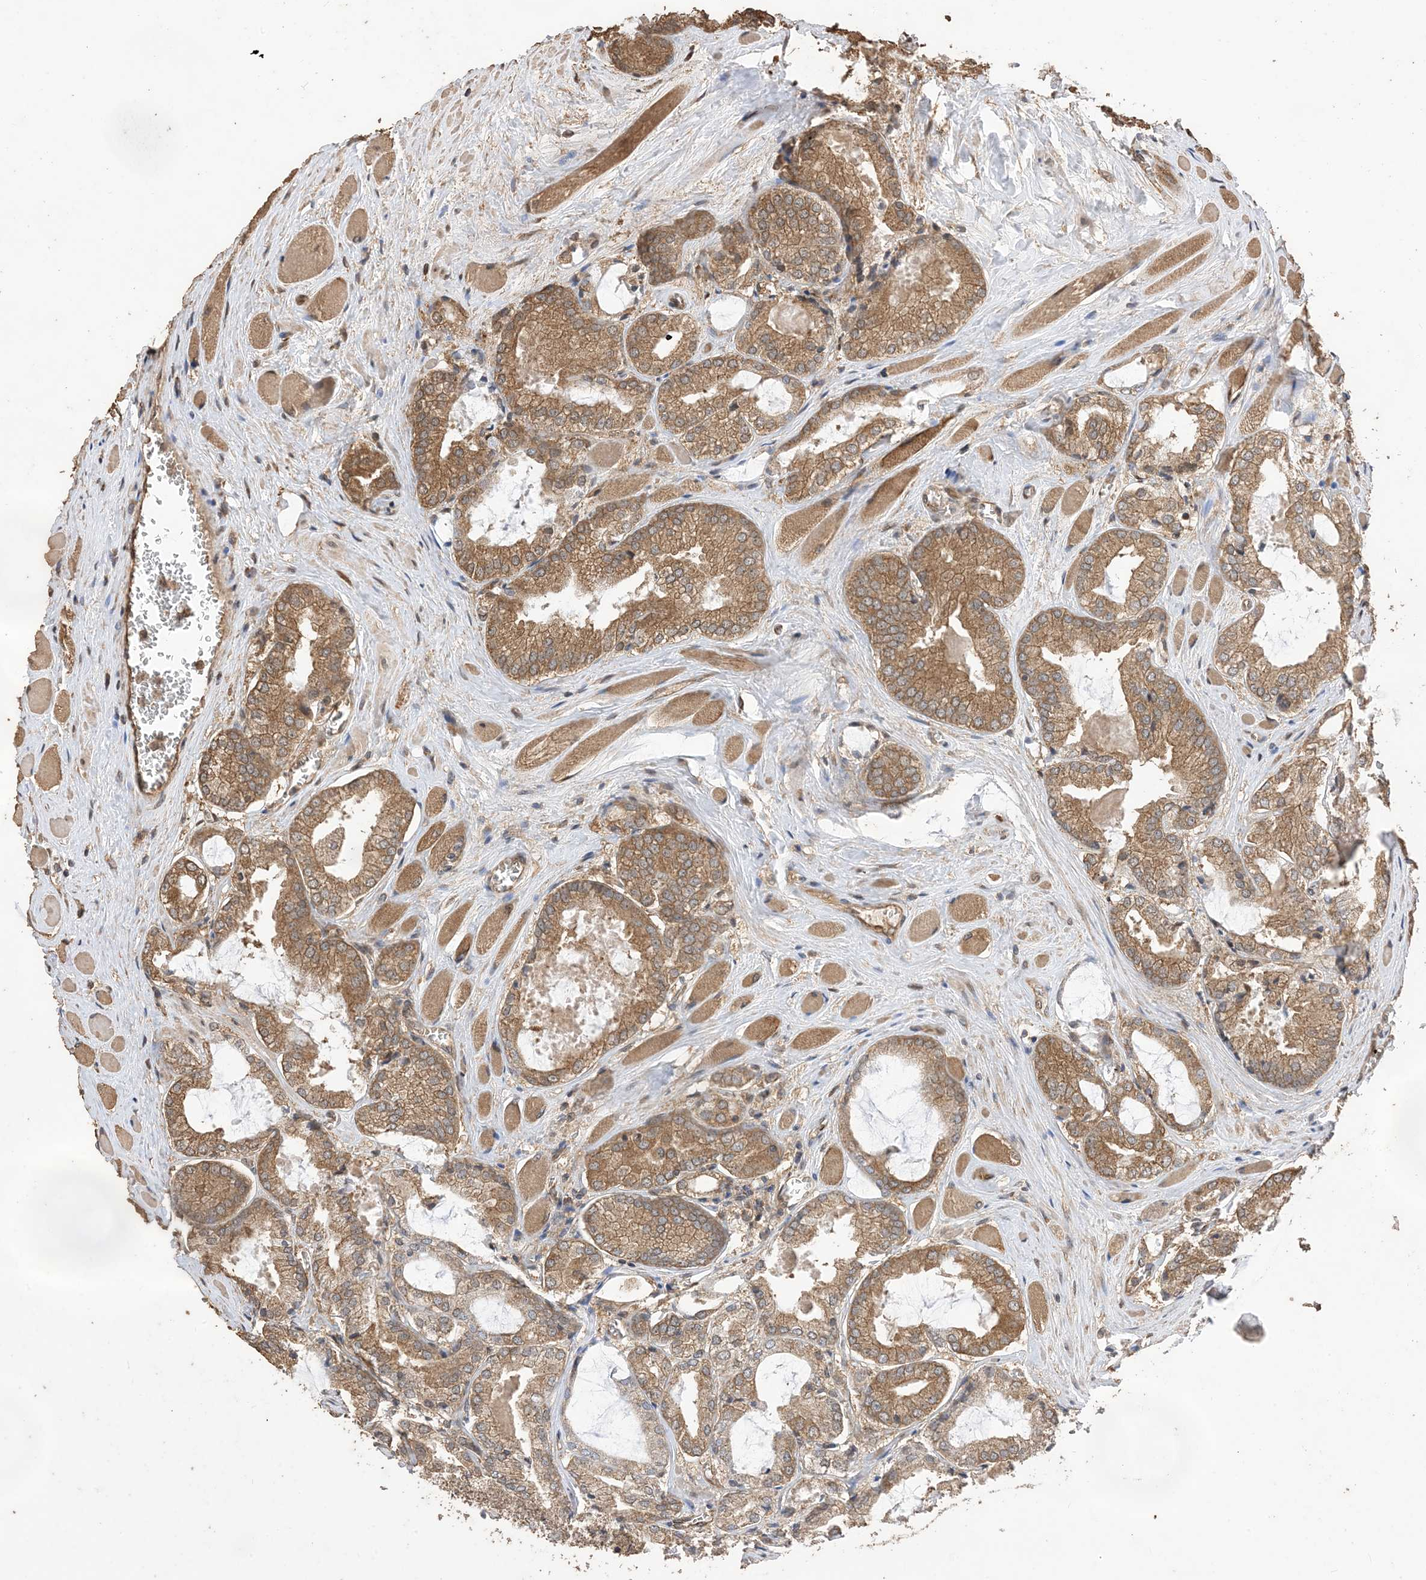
{"staining": {"intensity": "moderate", "quantity": ">75%", "location": "cytoplasmic/membranous"}, "tissue": "prostate cancer", "cell_type": "Tumor cells", "image_type": "cancer", "snomed": [{"axis": "morphology", "description": "Adenocarcinoma, Low grade"}, {"axis": "topography", "description": "Prostate"}], "caption": "Prostate low-grade adenocarcinoma stained for a protein shows moderate cytoplasmic/membranous positivity in tumor cells.", "gene": "ZKSCAN5", "patient": {"sex": "male", "age": 67}}